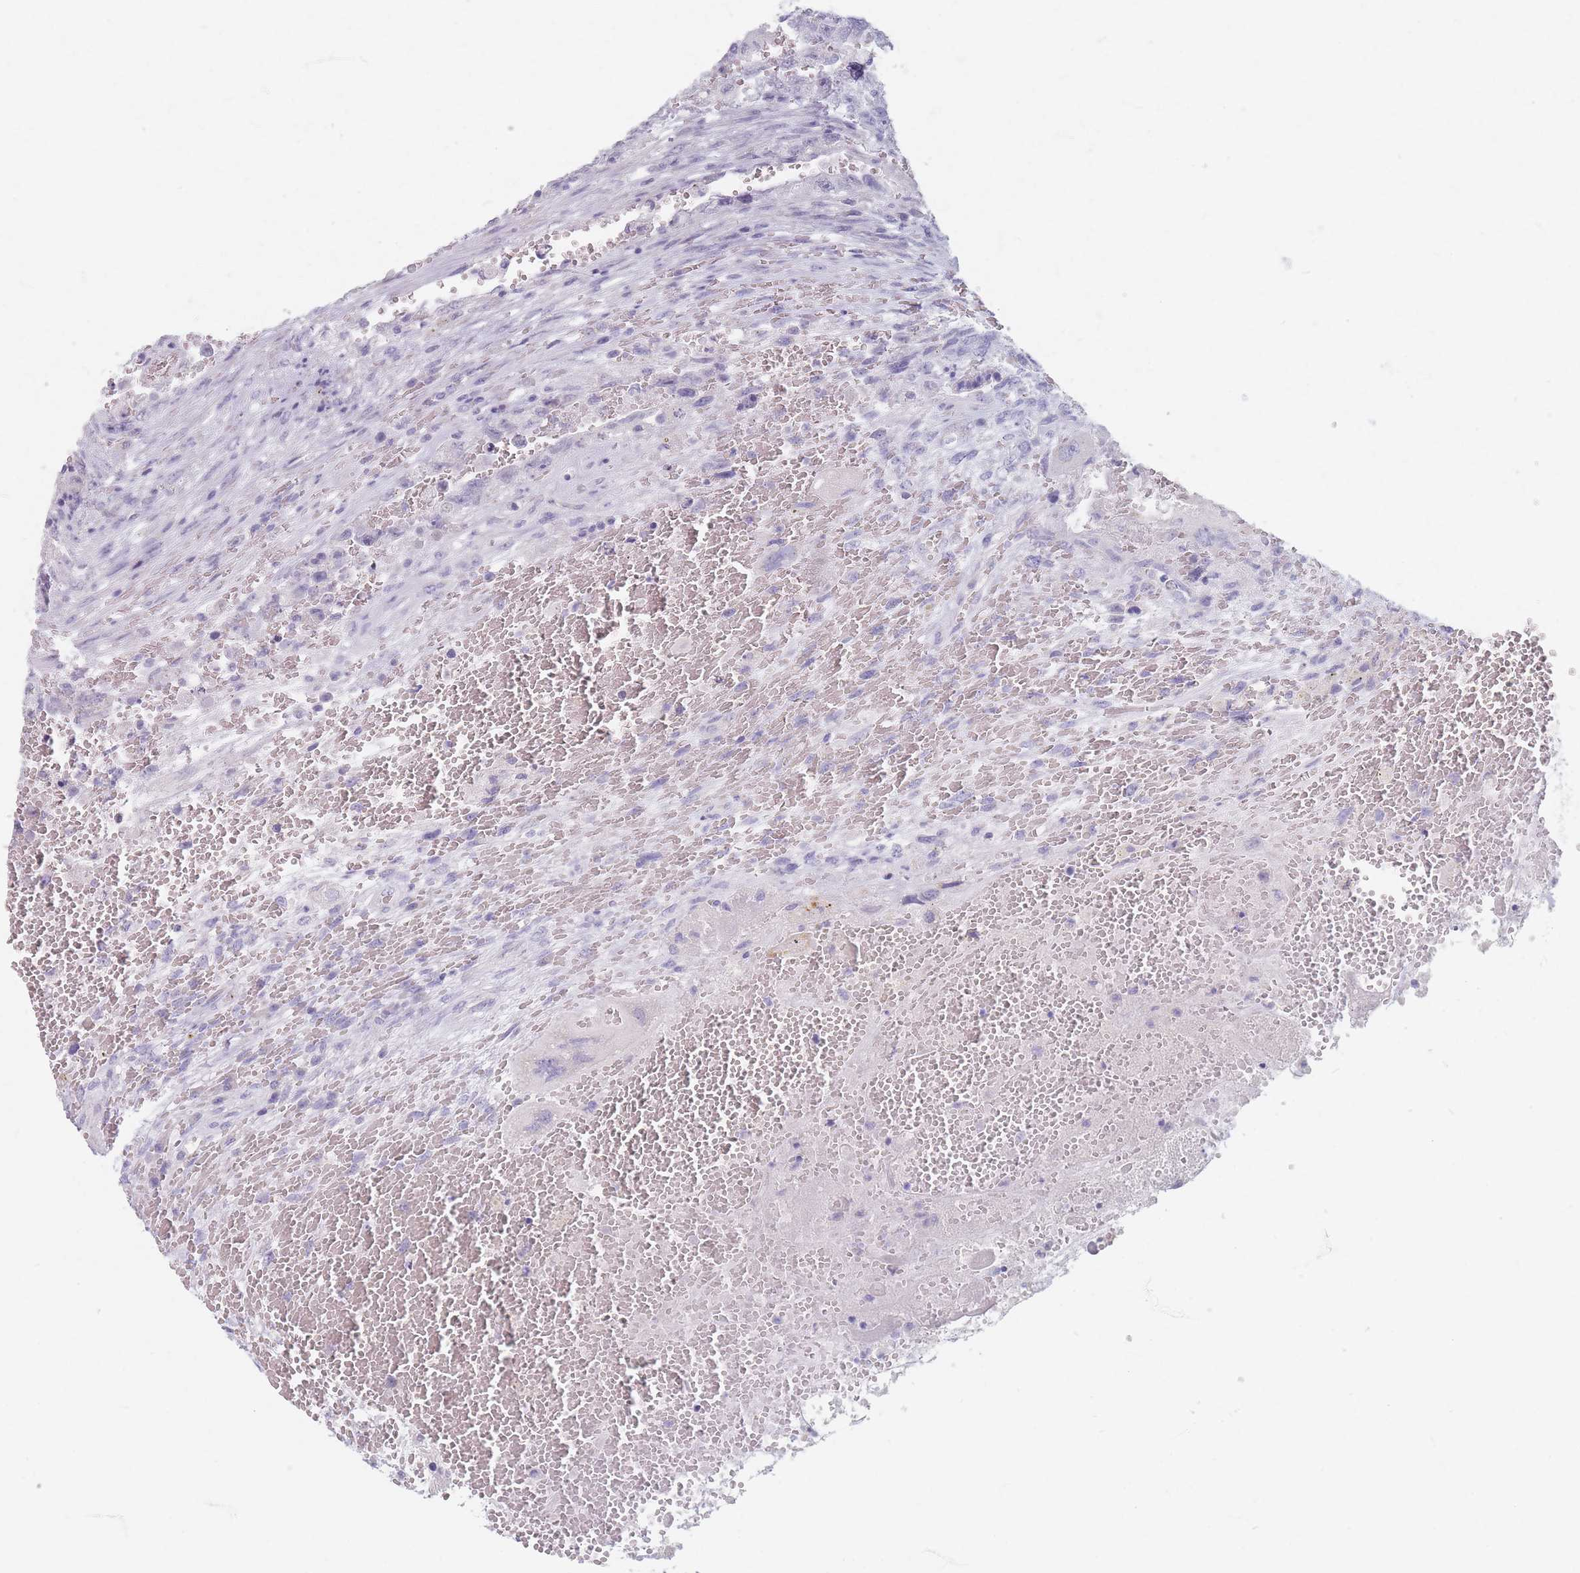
{"staining": {"intensity": "negative", "quantity": "none", "location": "none"}, "tissue": "testis cancer", "cell_type": "Tumor cells", "image_type": "cancer", "snomed": [{"axis": "morphology", "description": "Carcinoma, Embryonal, NOS"}, {"axis": "topography", "description": "Testis"}], "caption": "Immunohistochemistry histopathology image of human testis cancer stained for a protein (brown), which reveals no staining in tumor cells.", "gene": "PIGM", "patient": {"sex": "male", "age": 26}}